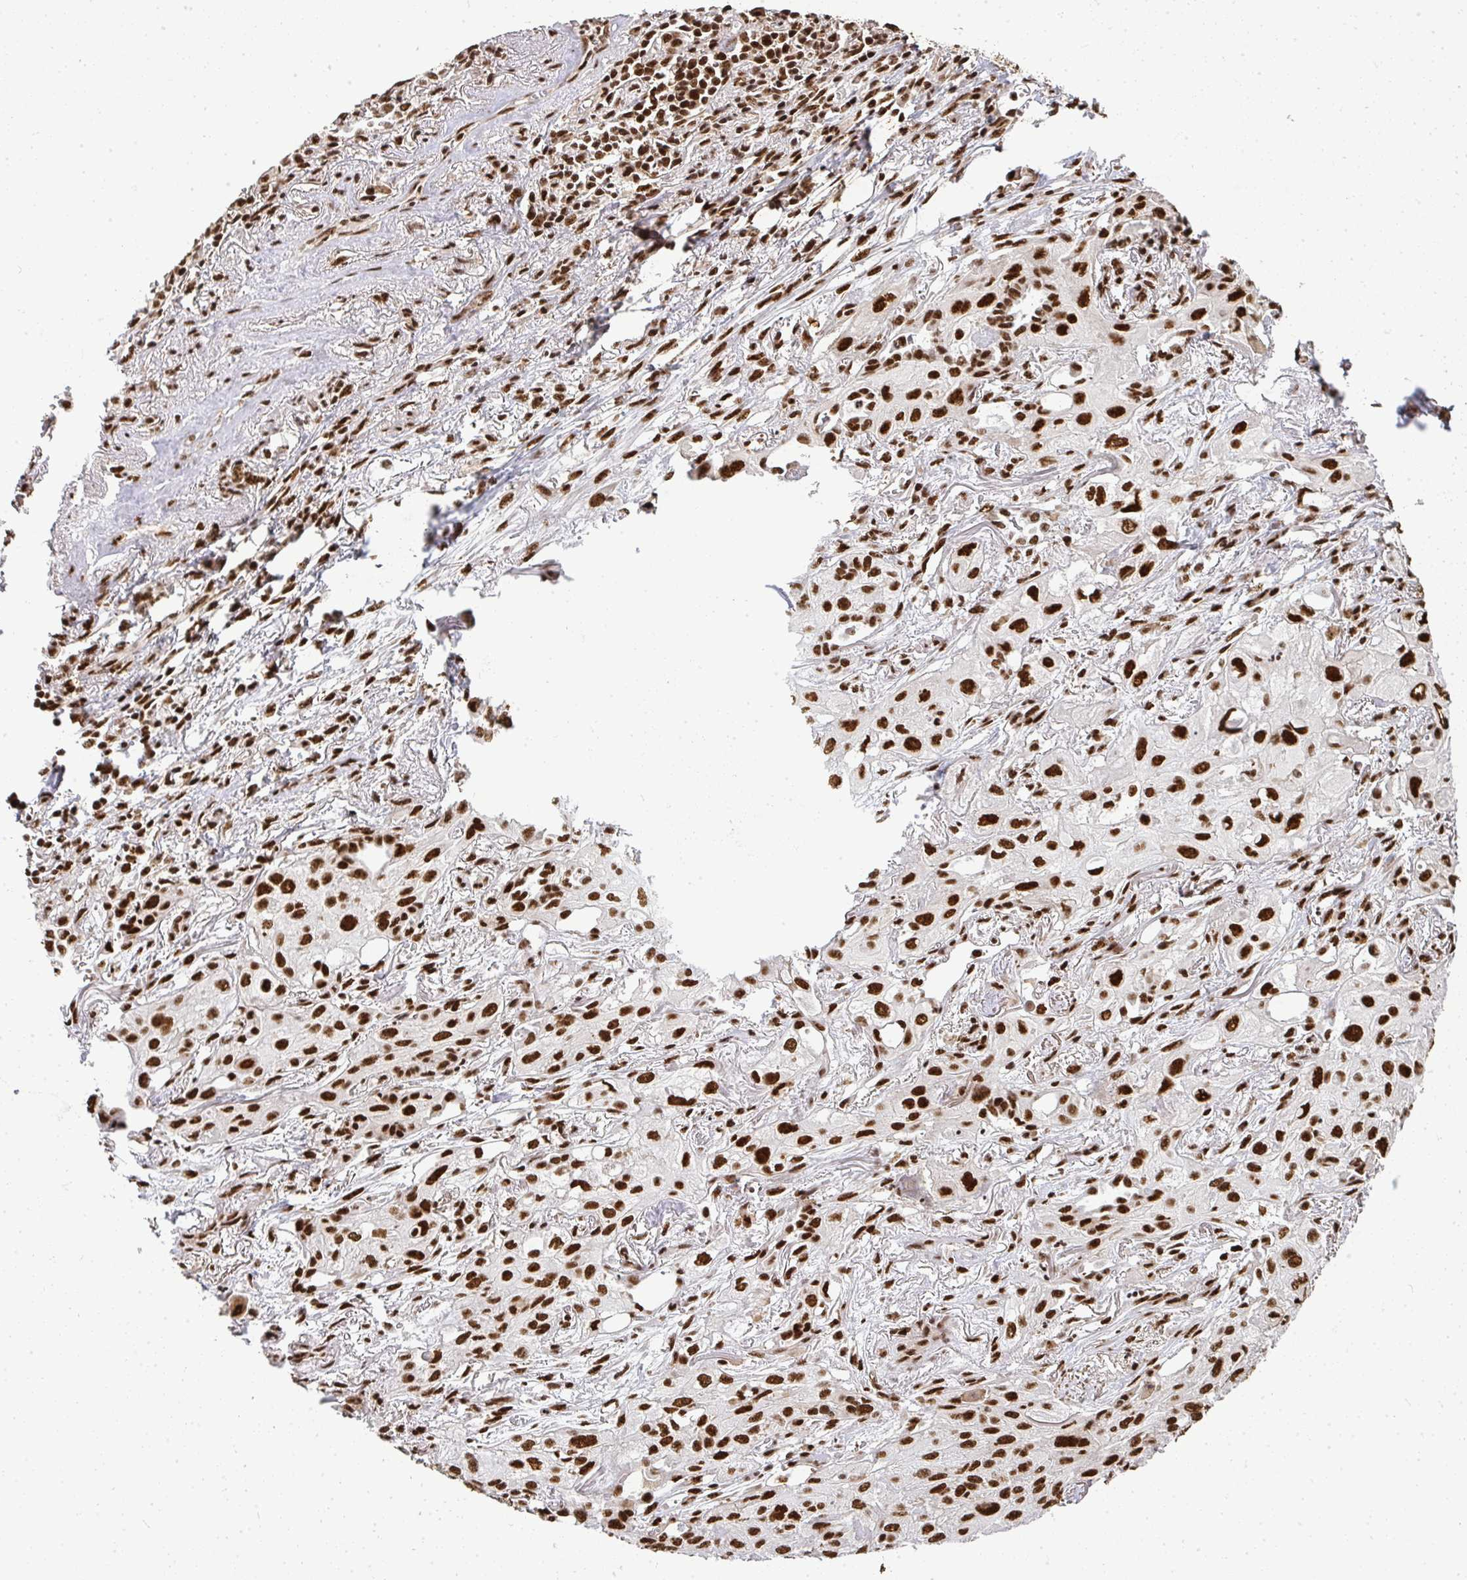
{"staining": {"intensity": "strong", "quantity": ">75%", "location": "nuclear"}, "tissue": "lung cancer", "cell_type": "Tumor cells", "image_type": "cancer", "snomed": [{"axis": "morphology", "description": "Squamous cell carcinoma, NOS"}, {"axis": "topography", "description": "Lung"}], "caption": "Protein expression by immunohistochemistry (IHC) reveals strong nuclear positivity in approximately >75% of tumor cells in lung cancer.", "gene": "U2AF1", "patient": {"sex": "male", "age": 71}}